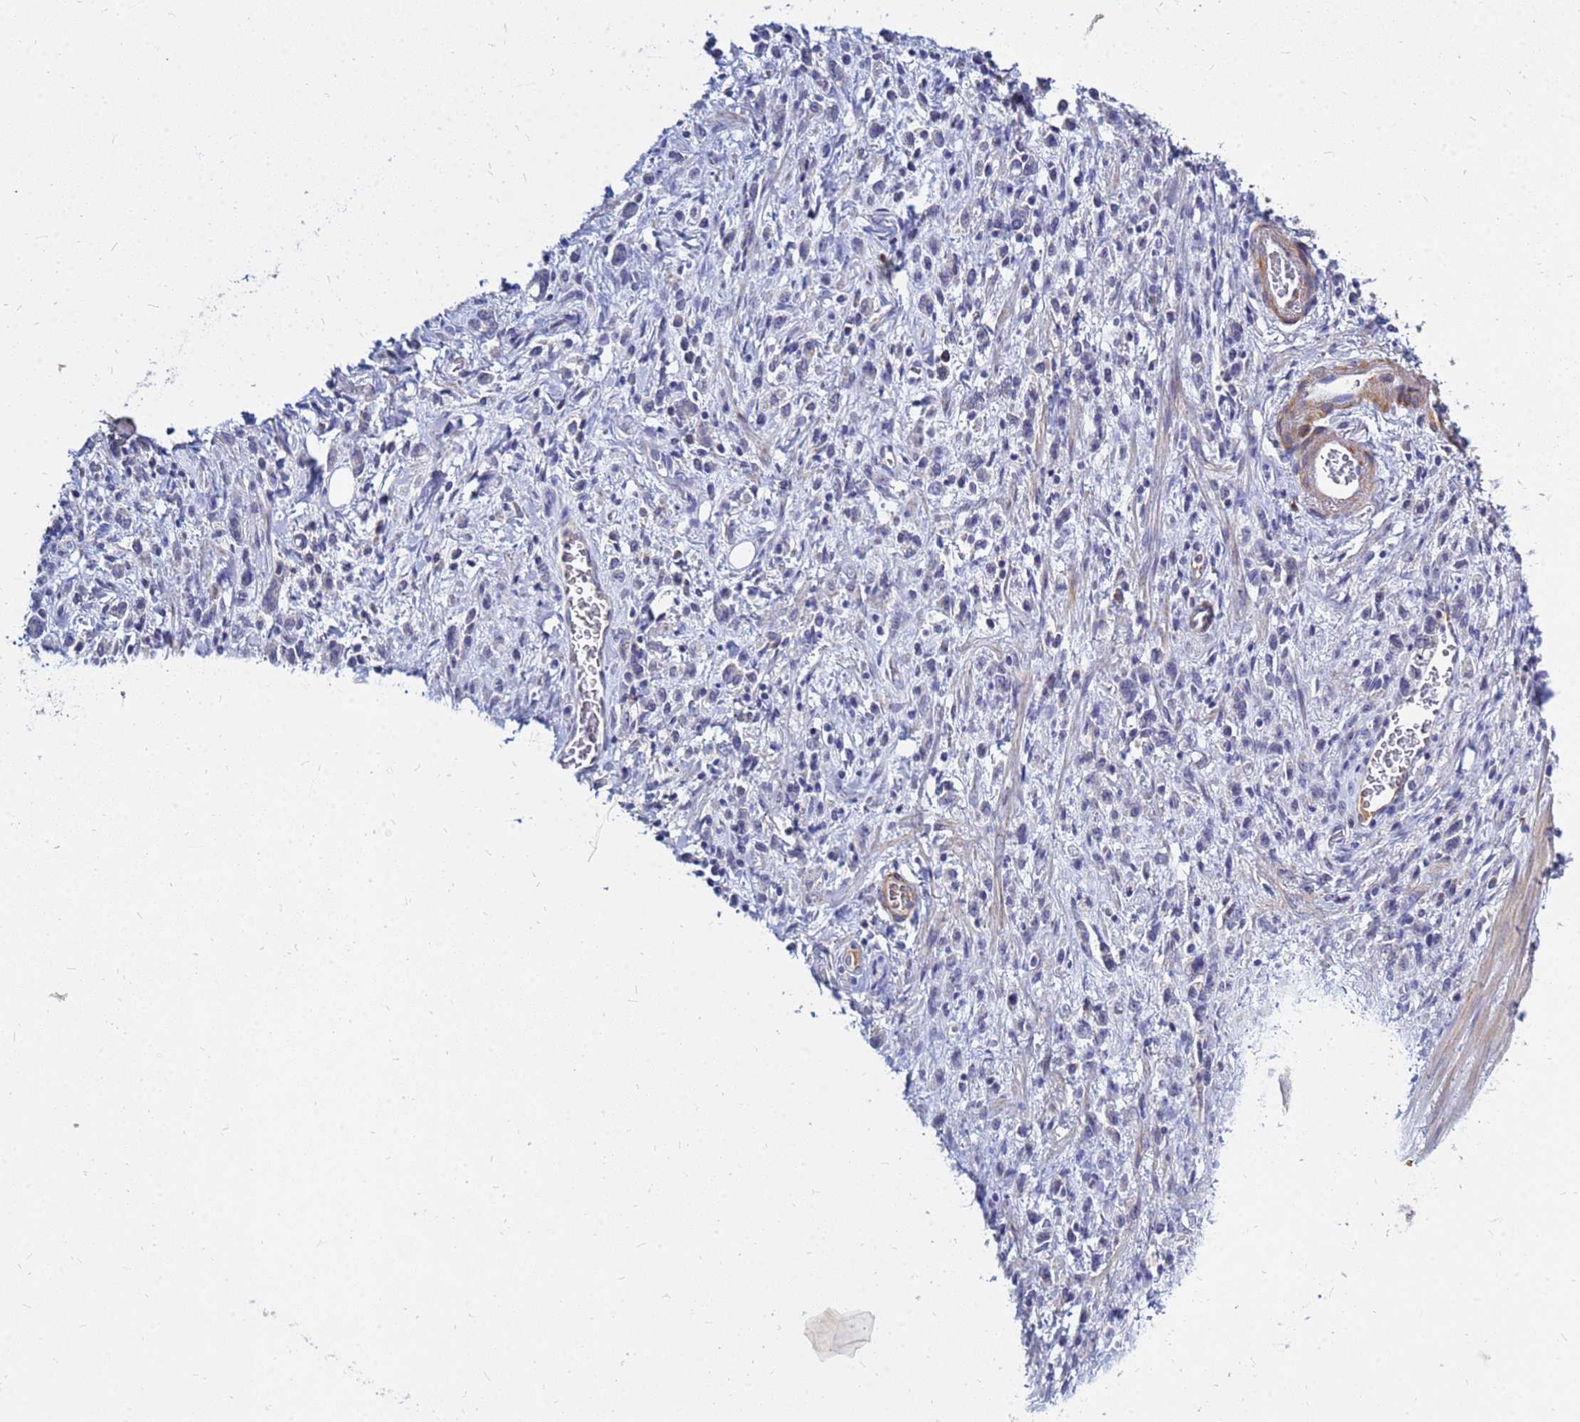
{"staining": {"intensity": "negative", "quantity": "none", "location": "none"}, "tissue": "stomach cancer", "cell_type": "Tumor cells", "image_type": "cancer", "snomed": [{"axis": "morphology", "description": "Adenocarcinoma, NOS"}, {"axis": "topography", "description": "Stomach"}], "caption": "Tumor cells are negative for brown protein staining in stomach cancer.", "gene": "SRGAP3", "patient": {"sex": "male", "age": 77}}